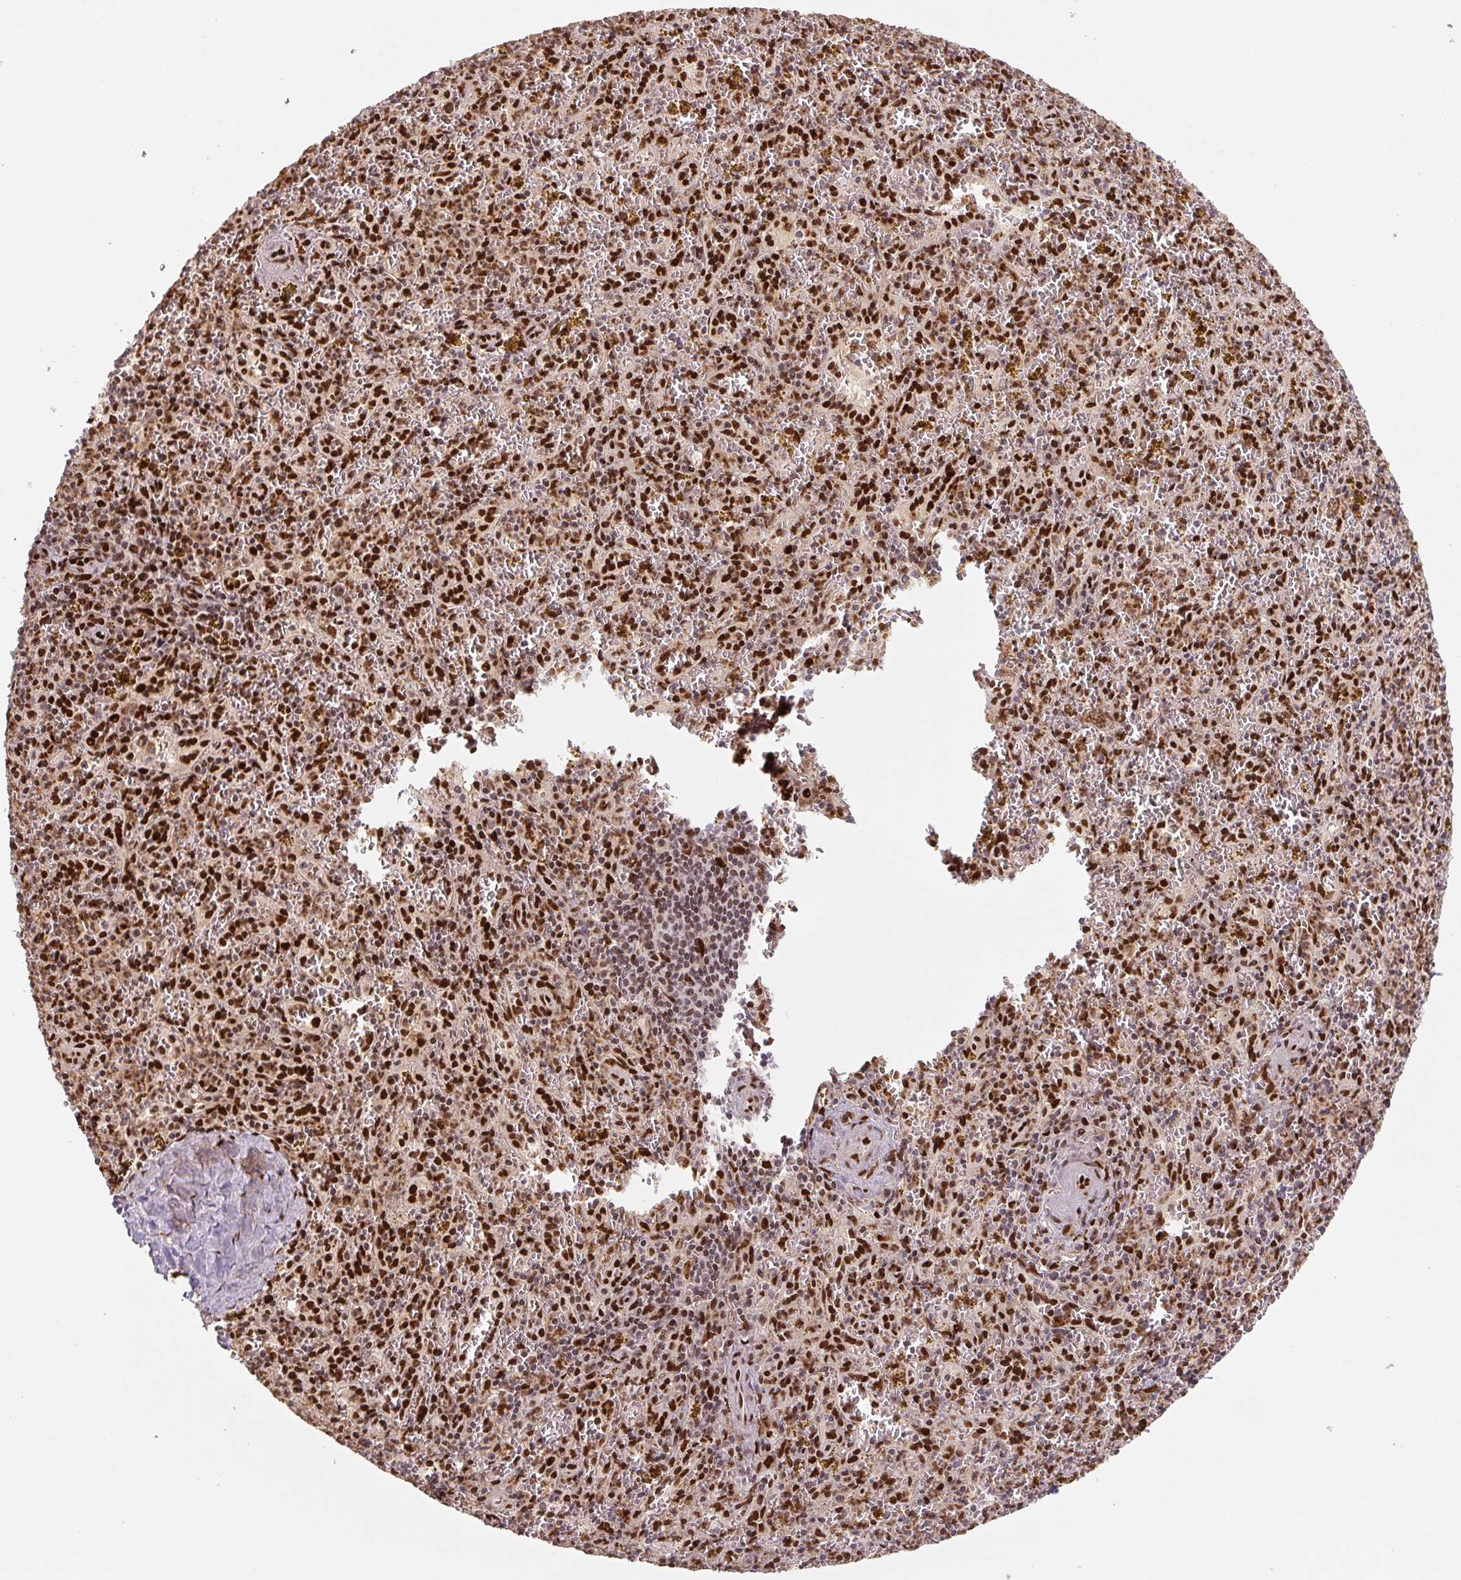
{"staining": {"intensity": "strong", "quantity": ">75%", "location": "nuclear"}, "tissue": "spleen", "cell_type": "Cells in red pulp", "image_type": "normal", "snomed": [{"axis": "morphology", "description": "Normal tissue, NOS"}, {"axis": "topography", "description": "Spleen"}], "caption": "The image exhibits staining of unremarkable spleen, revealing strong nuclear protein expression (brown color) within cells in red pulp.", "gene": "PYDC2", "patient": {"sex": "male", "age": 57}}